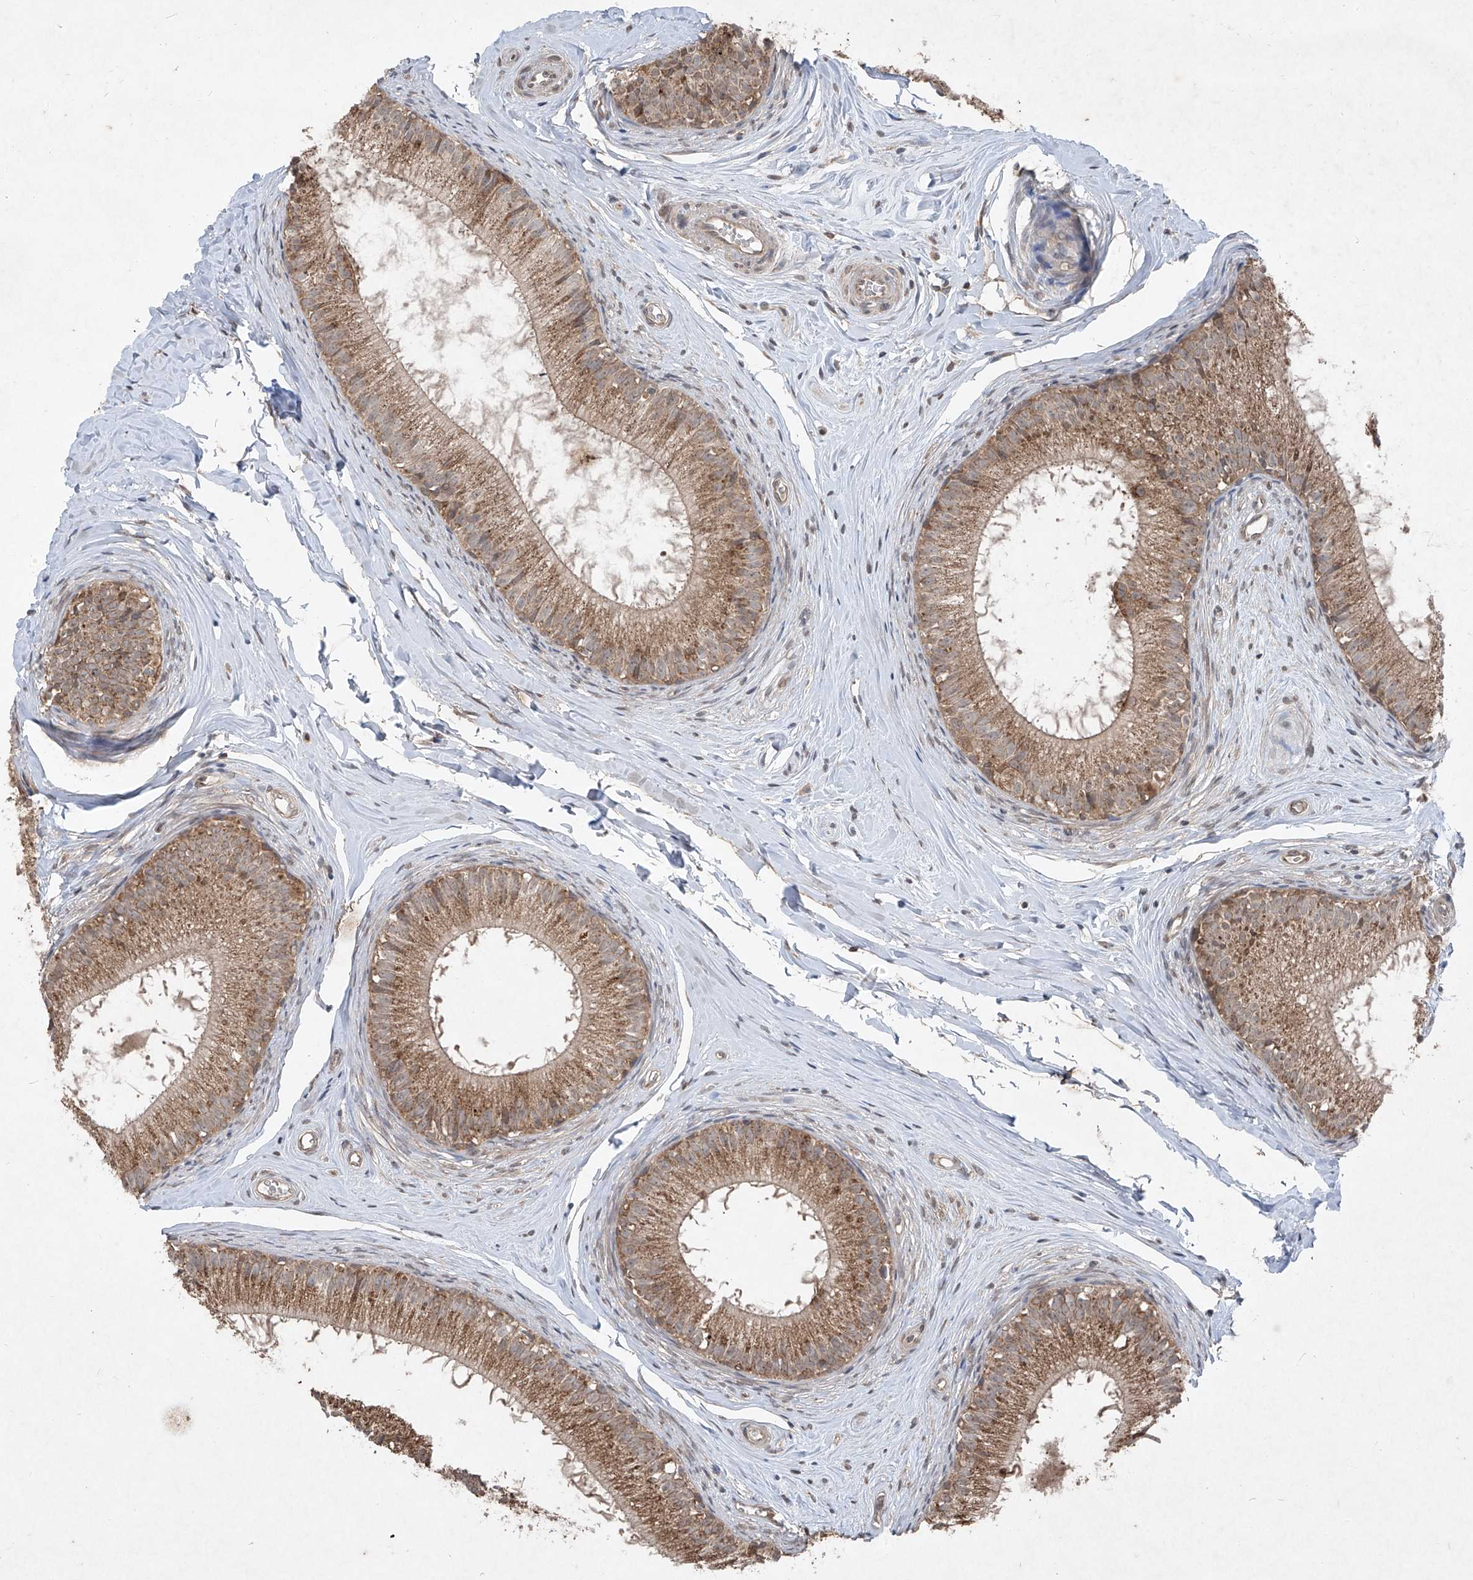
{"staining": {"intensity": "strong", "quantity": ">75%", "location": "cytoplasmic/membranous"}, "tissue": "epididymis", "cell_type": "Glandular cells", "image_type": "normal", "snomed": [{"axis": "morphology", "description": "Normal tissue, NOS"}, {"axis": "topography", "description": "Epididymis"}], "caption": "A histopathology image of epididymis stained for a protein displays strong cytoplasmic/membranous brown staining in glandular cells. Nuclei are stained in blue.", "gene": "ABCD3", "patient": {"sex": "male", "age": 34}}